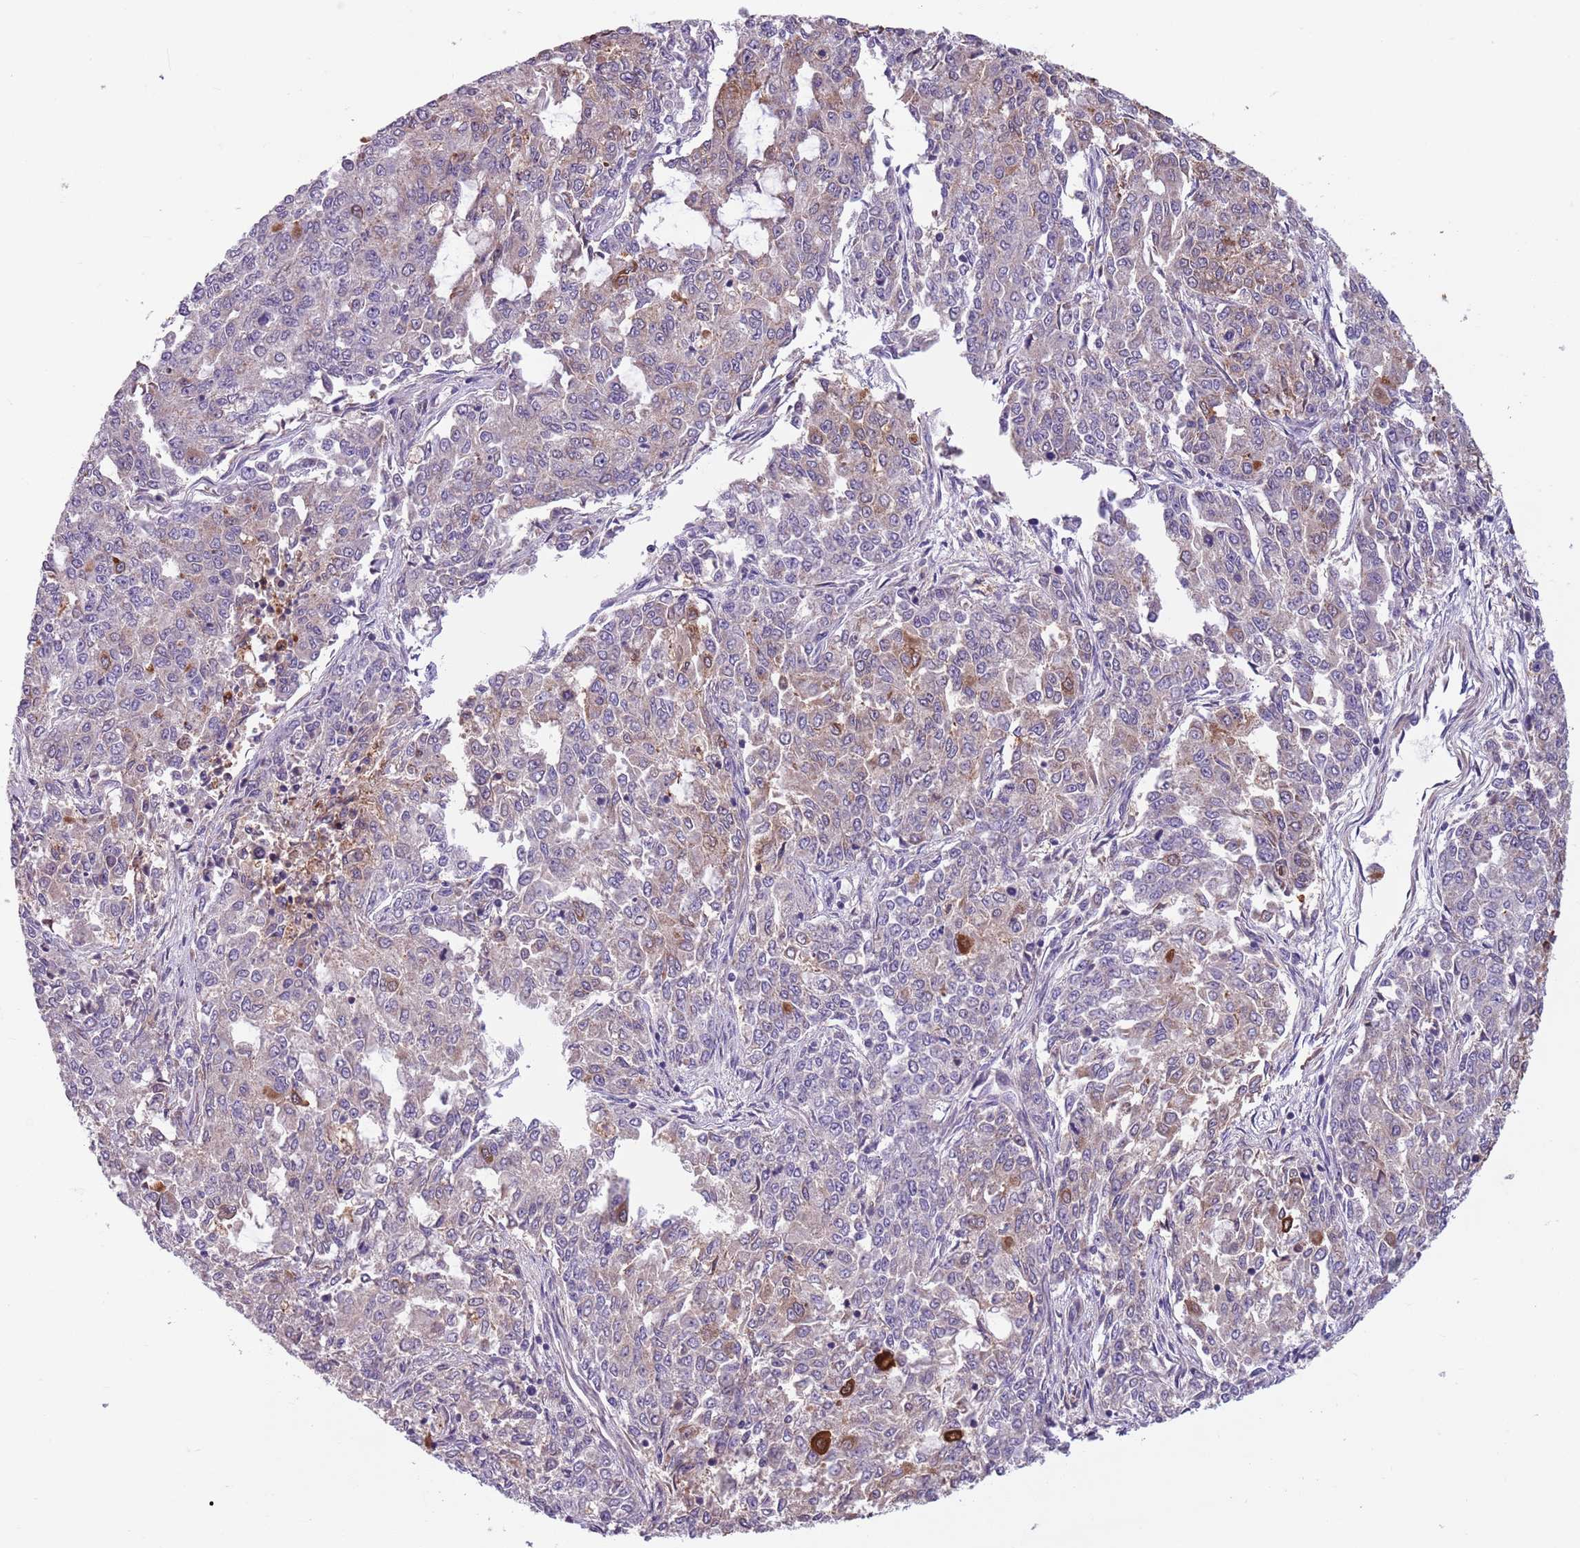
{"staining": {"intensity": "moderate", "quantity": "<25%", "location": "cytoplasmic/membranous"}, "tissue": "endometrial cancer", "cell_type": "Tumor cells", "image_type": "cancer", "snomed": [{"axis": "morphology", "description": "Adenocarcinoma, NOS"}, {"axis": "topography", "description": "Endometrium"}], "caption": "Immunohistochemistry staining of endometrial cancer, which exhibits low levels of moderate cytoplasmic/membranous positivity in approximately <25% of tumor cells indicating moderate cytoplasmic/membranous protein expression. The staining was performed using DAB (brown) for protein detection and nuclei were counterstained in hematoxylin (blue).", "gene": "JAML", "patient": {"sex": "female", "age": 50}}